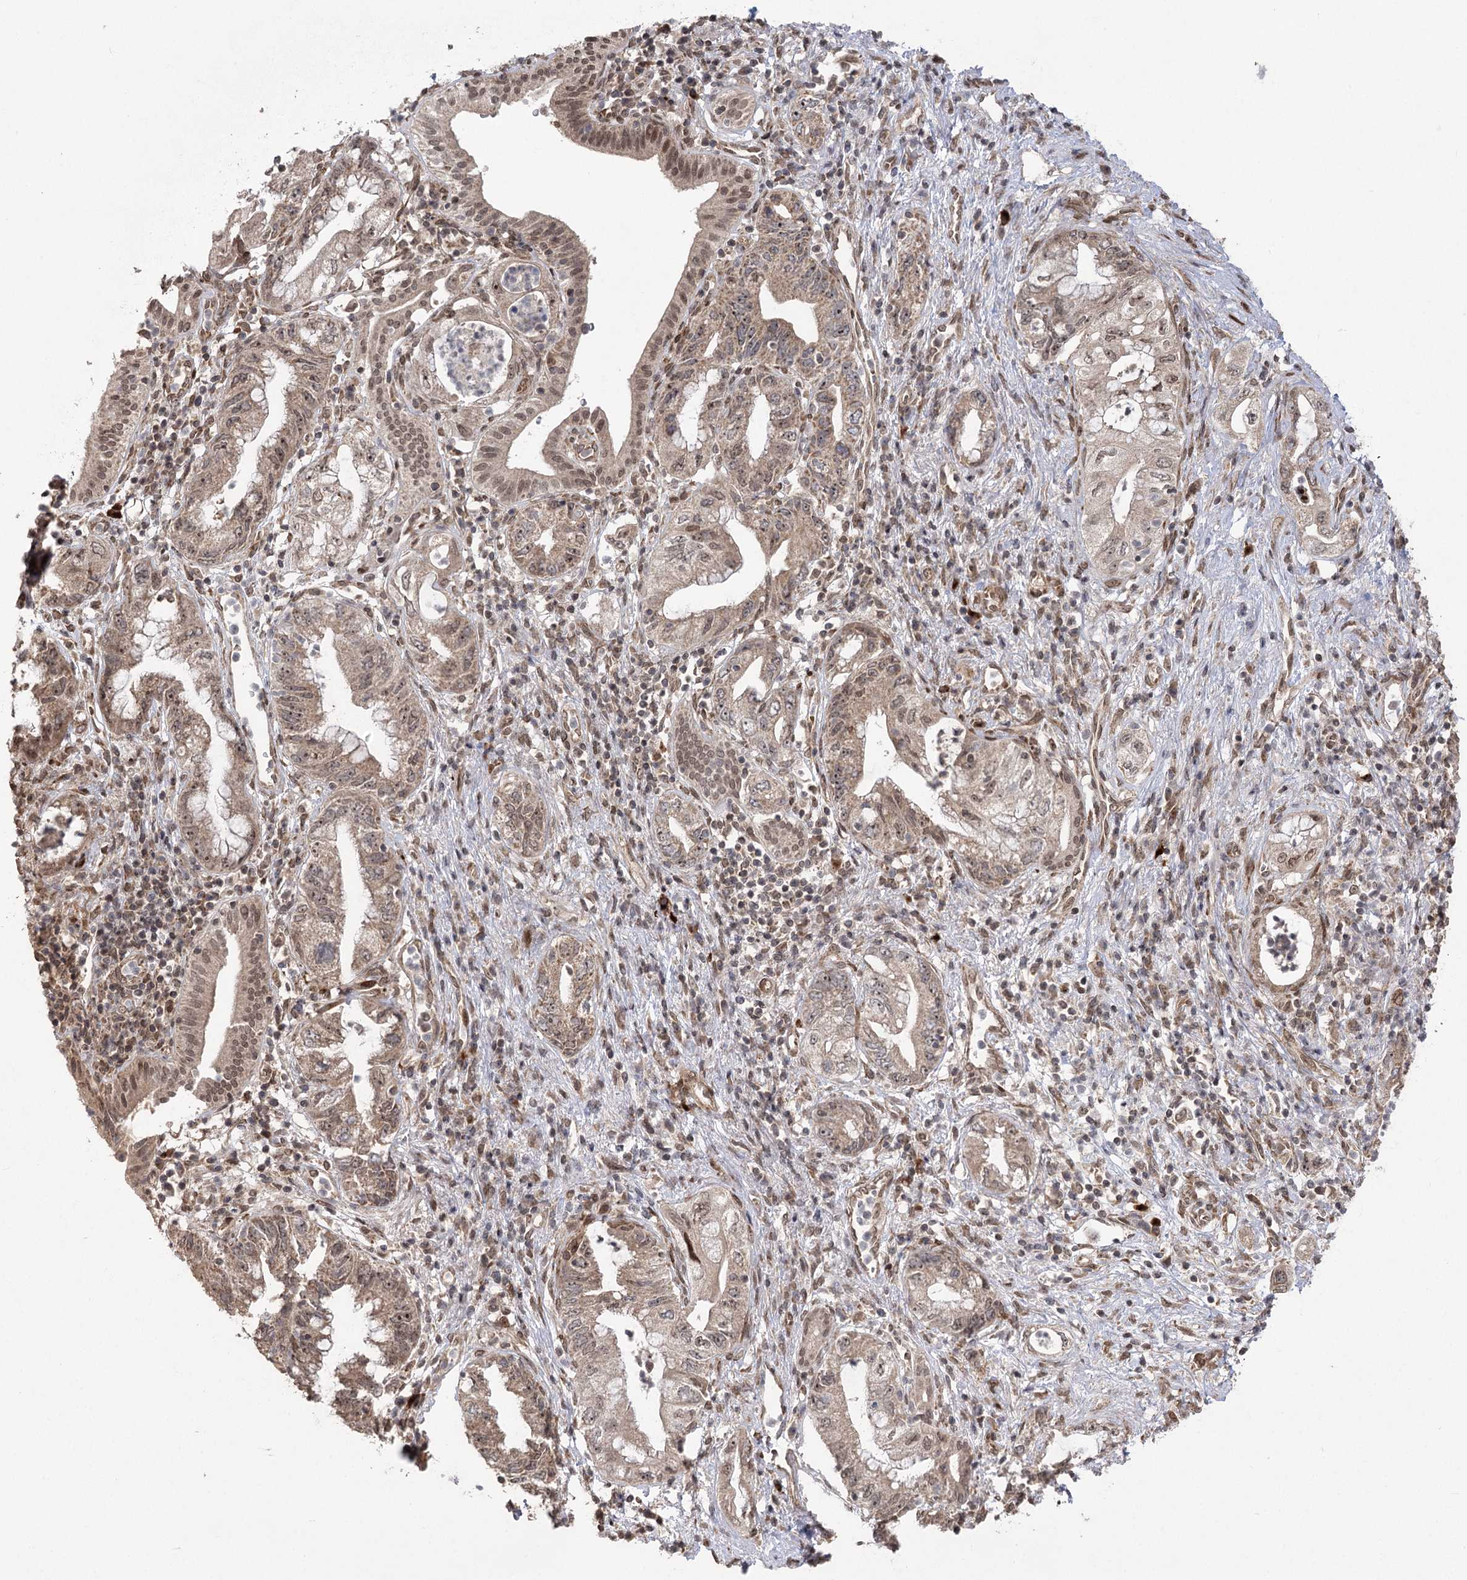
{"staining": {"intensity": "moderate", "quantity": "25%-75%", "location": "cytoplasmic/membranous,nuclear"}, "tissue": "pancreatic cancer", "cell_type": "Tumor cells", "image_type": "cancer", "snomed": [{"axis": "morphology", "description": "Adenocarcinoma, NOS"}, {"axis": "topography", "description": "Pancreas"}], "caption": "IHC histopathology image of pancreatic cancer (adenocarcinoma) stained for a protein (brown), which displays medium levels of moderate cytoplasmic/membranous and nuclear staining in about 25%-75% of tumor cells.", "gene": "TENM2", "patient": {"sex": "female", "age": 73}}